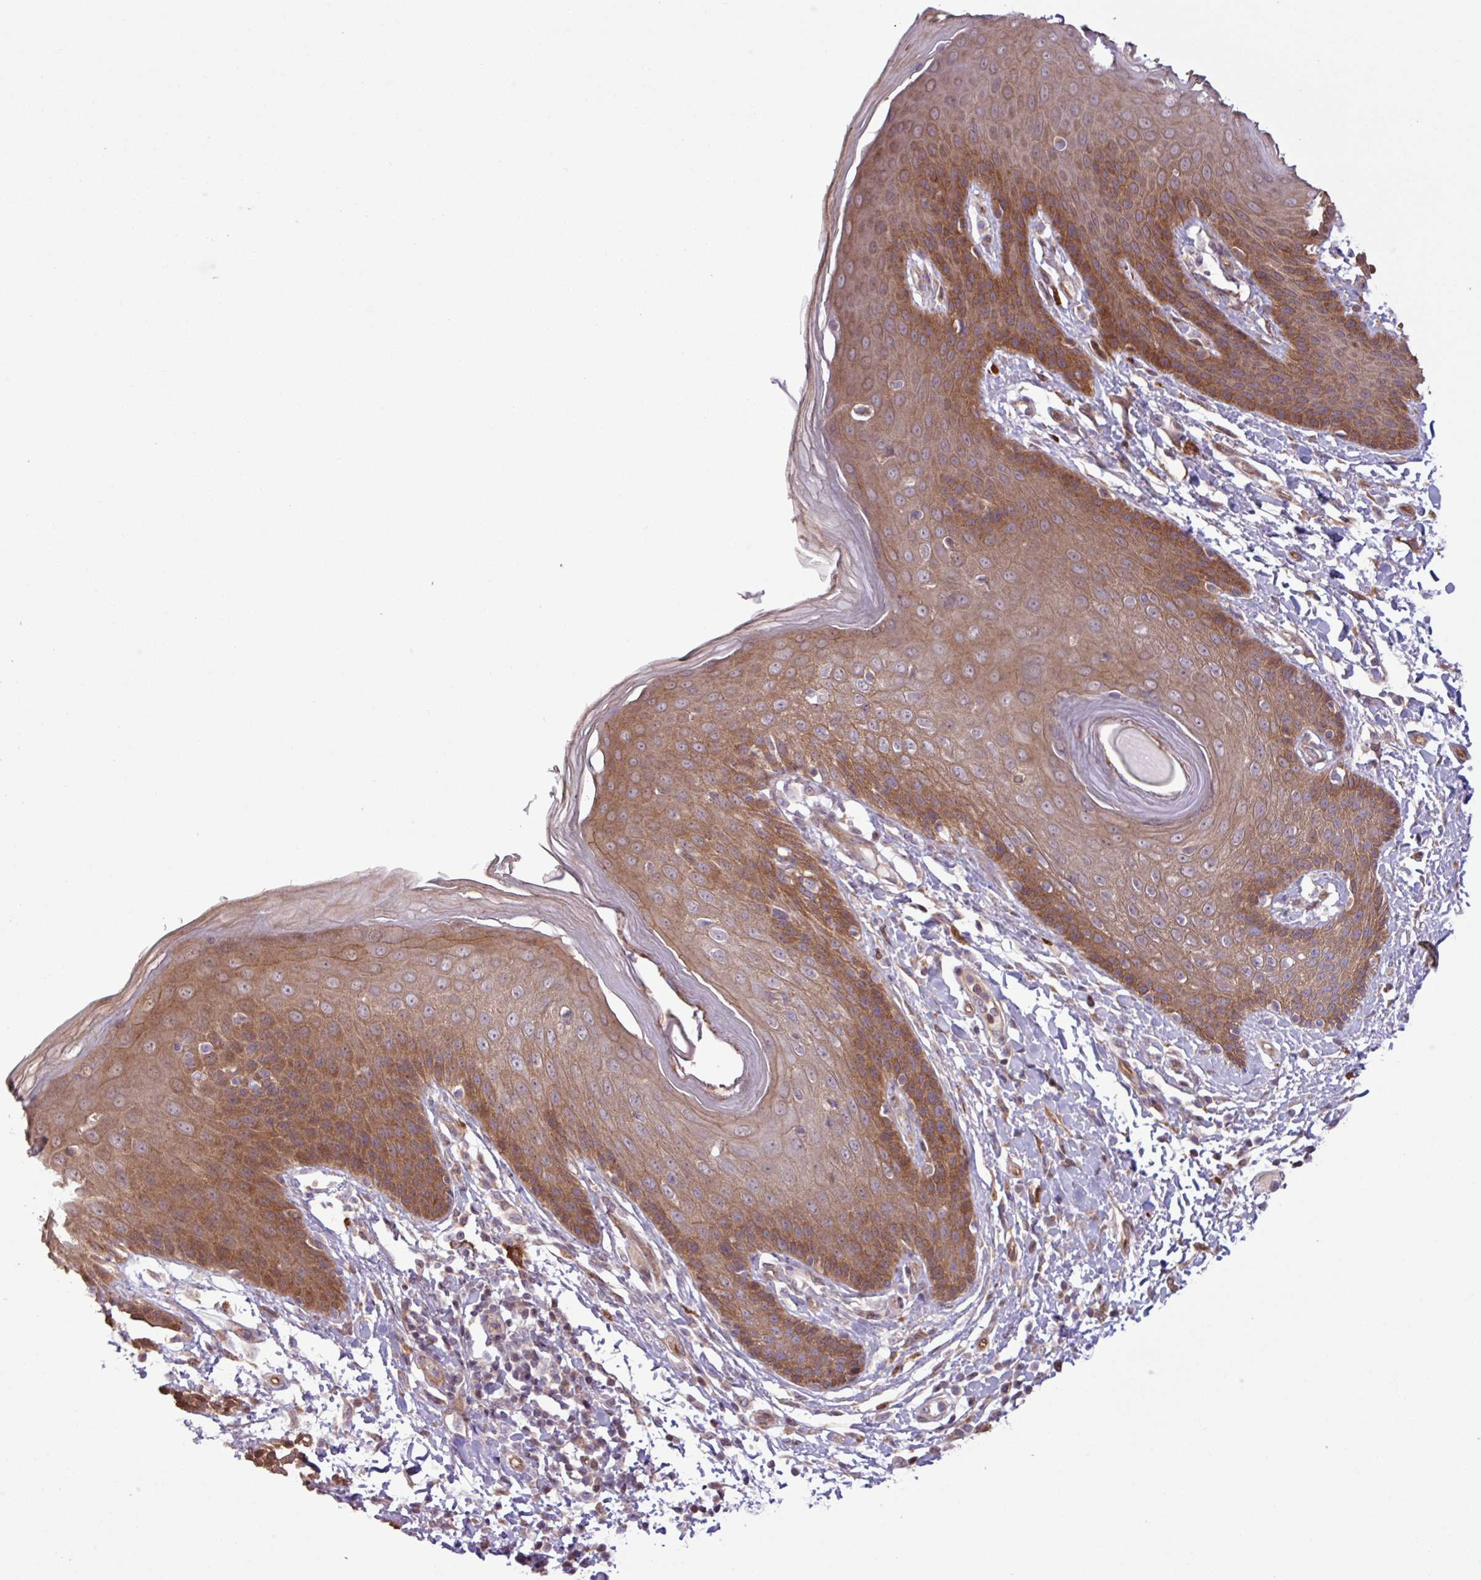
{"staining": {"intensity": "strong", "quantity": "25%-75%", "location": "cytoplasmic/membranous"}, "tissue": "skin", "cell_type": "Epidermal cells", "image_type": "normal", "snomed": [{"axis": "morphology", "description": "Normal tissue, NOS"}, {"axis": "topography", "description": "Peripheral nerve tissue"}], "caption": "A photomicrograph of skin stained for a protein exhibits strong cytoplasmic/membranous brown staining in epidermal cells. Nuclei are stained in blue.", "gene": "PDPR", "patient": {"sex": "male", "age": 51}}